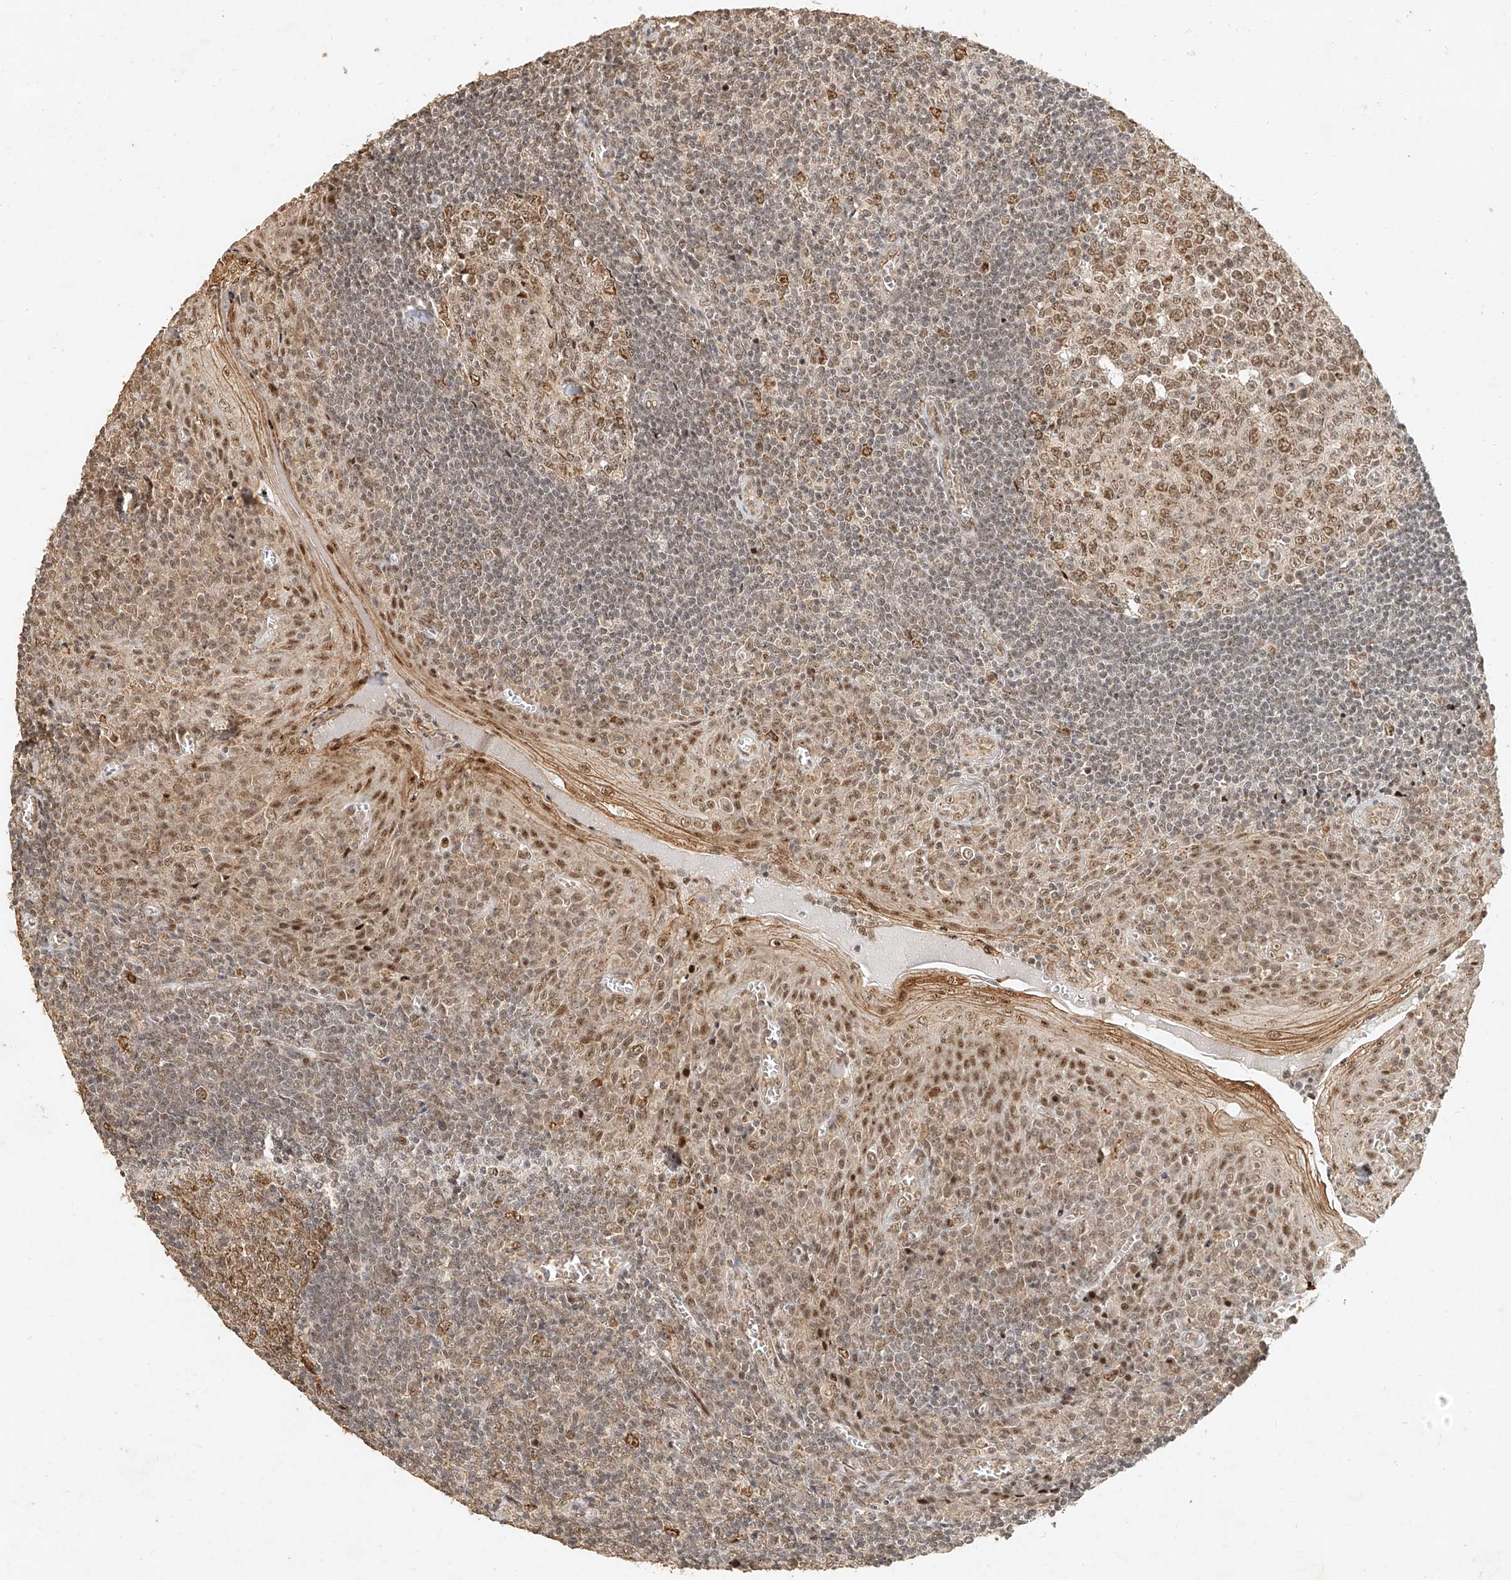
{"staining": {"intensity": "moderate", "quantity": "25%-75%", "location": "nuclear"}, "tissue": "tonsil", "cell_type": "Germinal center cells", "image_type": "normal", "snomed": [{"axis": "morphology", "description": "Normal tissue, NOS"}, {"axis": "topography", "description": "Tonsil"}], "caption": "Immunohistochemistry (IHC) image of benign tonsil stained for a protein (brown), which demonstrates medium levels of moderate nuclear positivity in about 25%-75% of germinal center cells.", "gene": "CXorf58", "patient": {"sex": "male", "age": 27}}